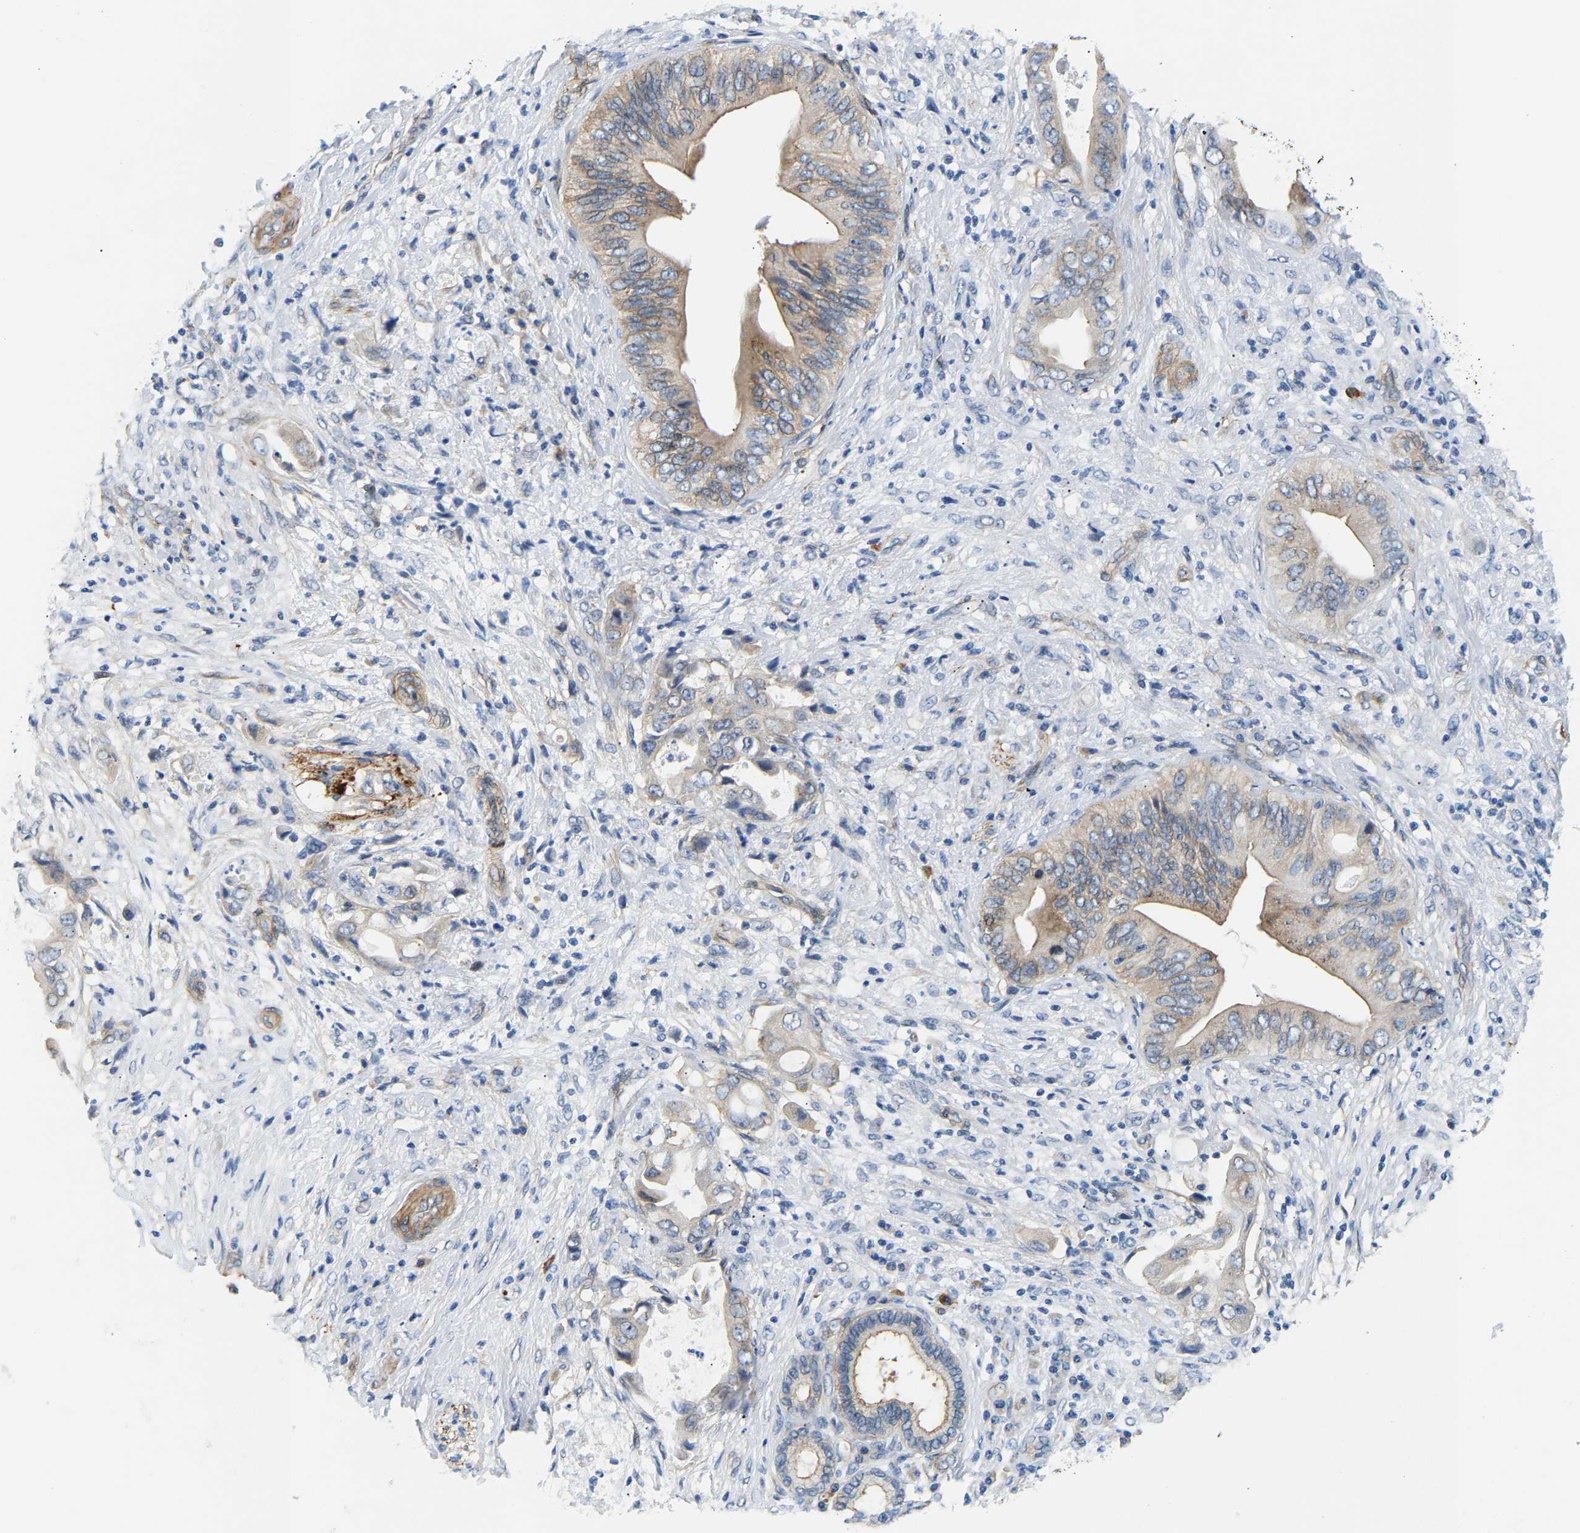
{"staining": {"intensity": "weak", "quantity": "25%-75%", "location": "cytoplasmic/membranous"}, "tissue": "liver cancer", "cell_type": "Tumor cells", "image_type": "cancer", "snomed": [{"axis": "morphology", "description": "Cholangiocarcinoma"}, {"axis": "topography", "description": "Liver"}], "caption": "Weak cytoplasmic/membranous staining for a protein is appreciated in approximately 25%-75% of tumor cells of cholangiocarcinoma (liver) using IHC.", "gene": "PAWR", "patient": {"sex": "male", "age": 58}}